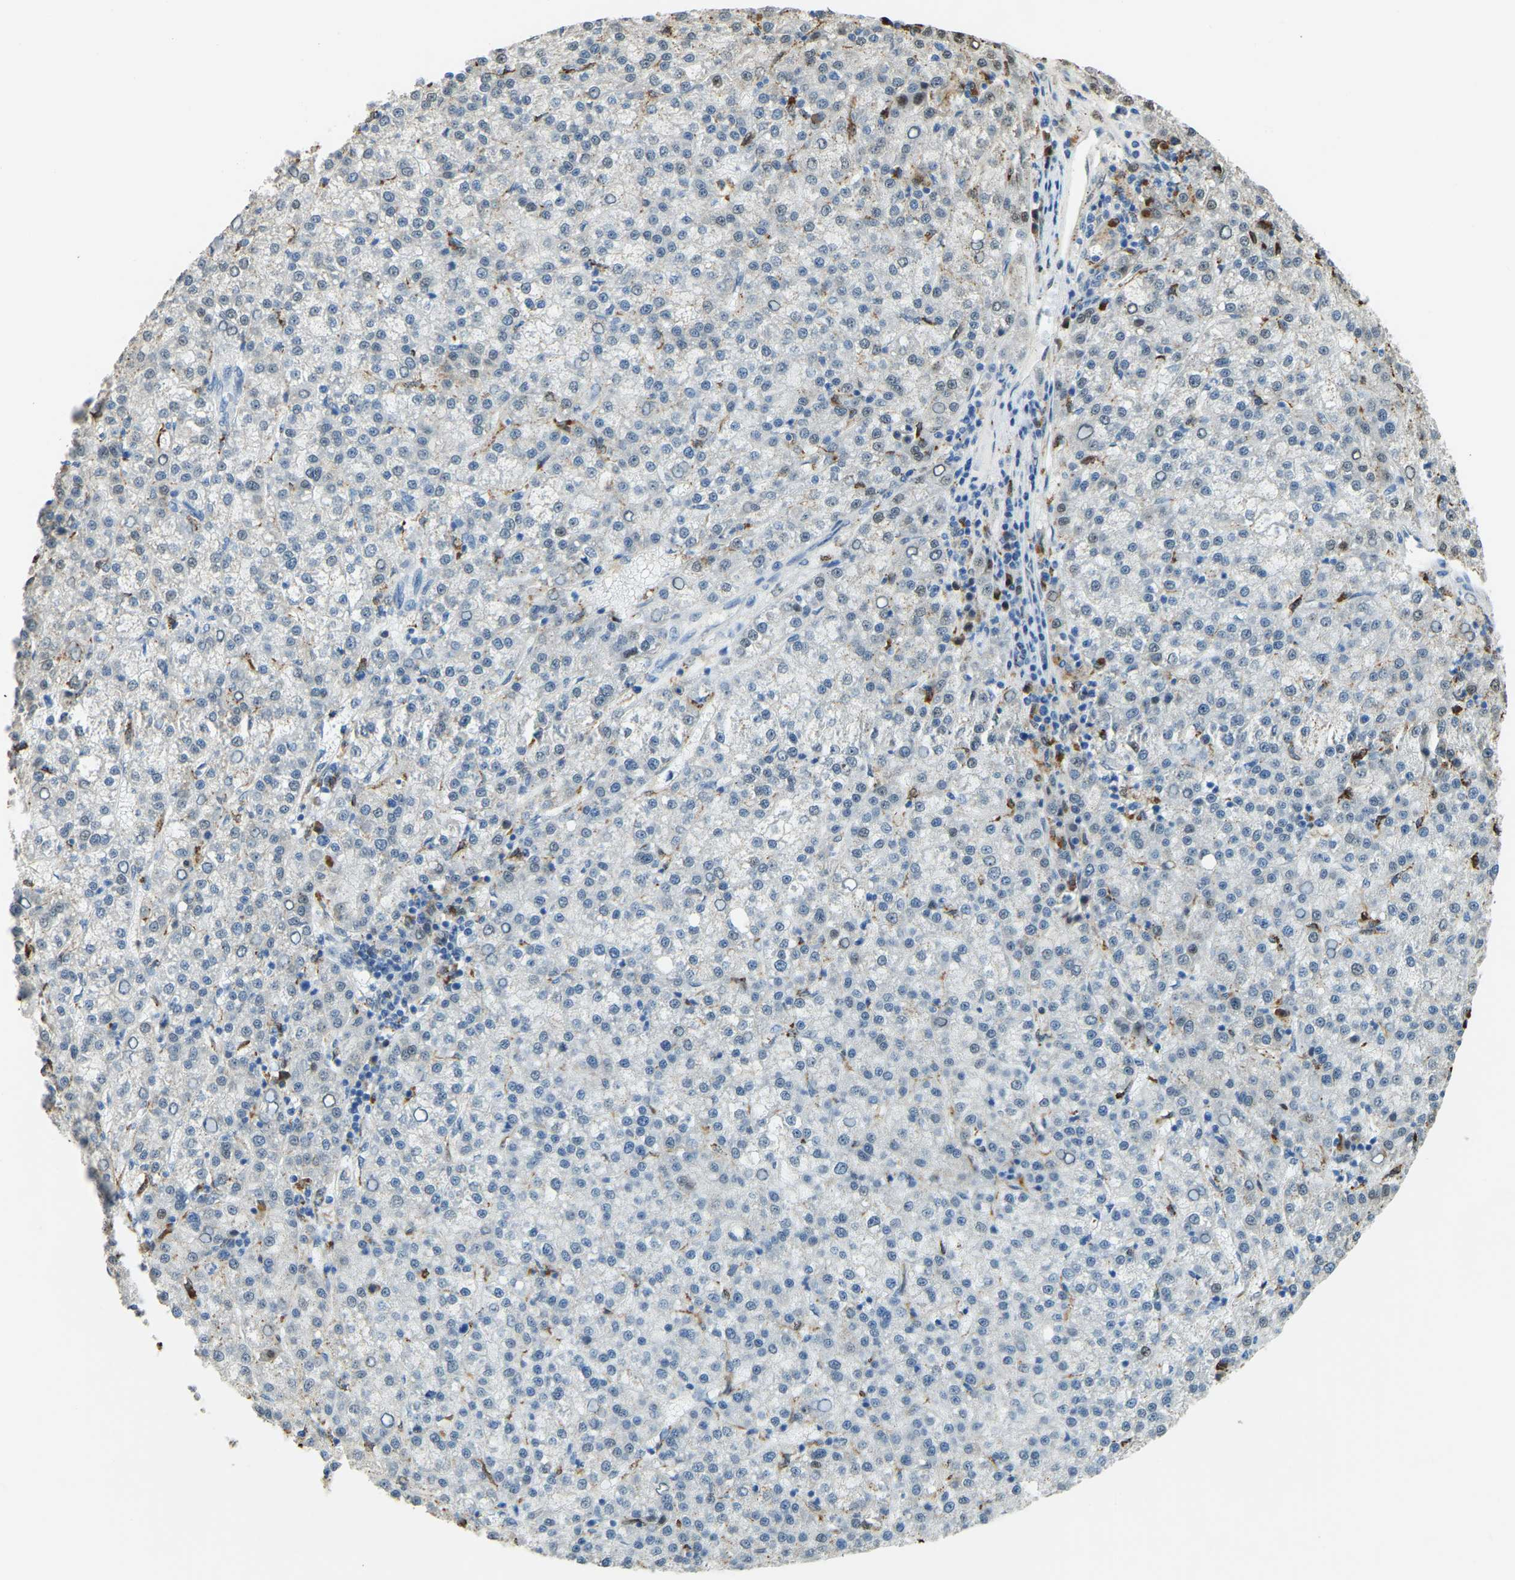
{"staining": {"intensity": "negative", "quantity": "none", "location": "none"}, "tissue": "liver cancer", "cell_type": "Tumor cells", "image_type": "cancer", "snomed": [{"axis": "morphology", "description": "Carcinoma, Hepatocellular, NOS"}, {"axis": "topography", "description": "Liver"}], "caption": "A histopathology image of human liver cancer (hepatocellular carcinoma) is negative for staining in tumor cells.", "gene": "NANS", "patient": {"sex": "female", "age": 58}}